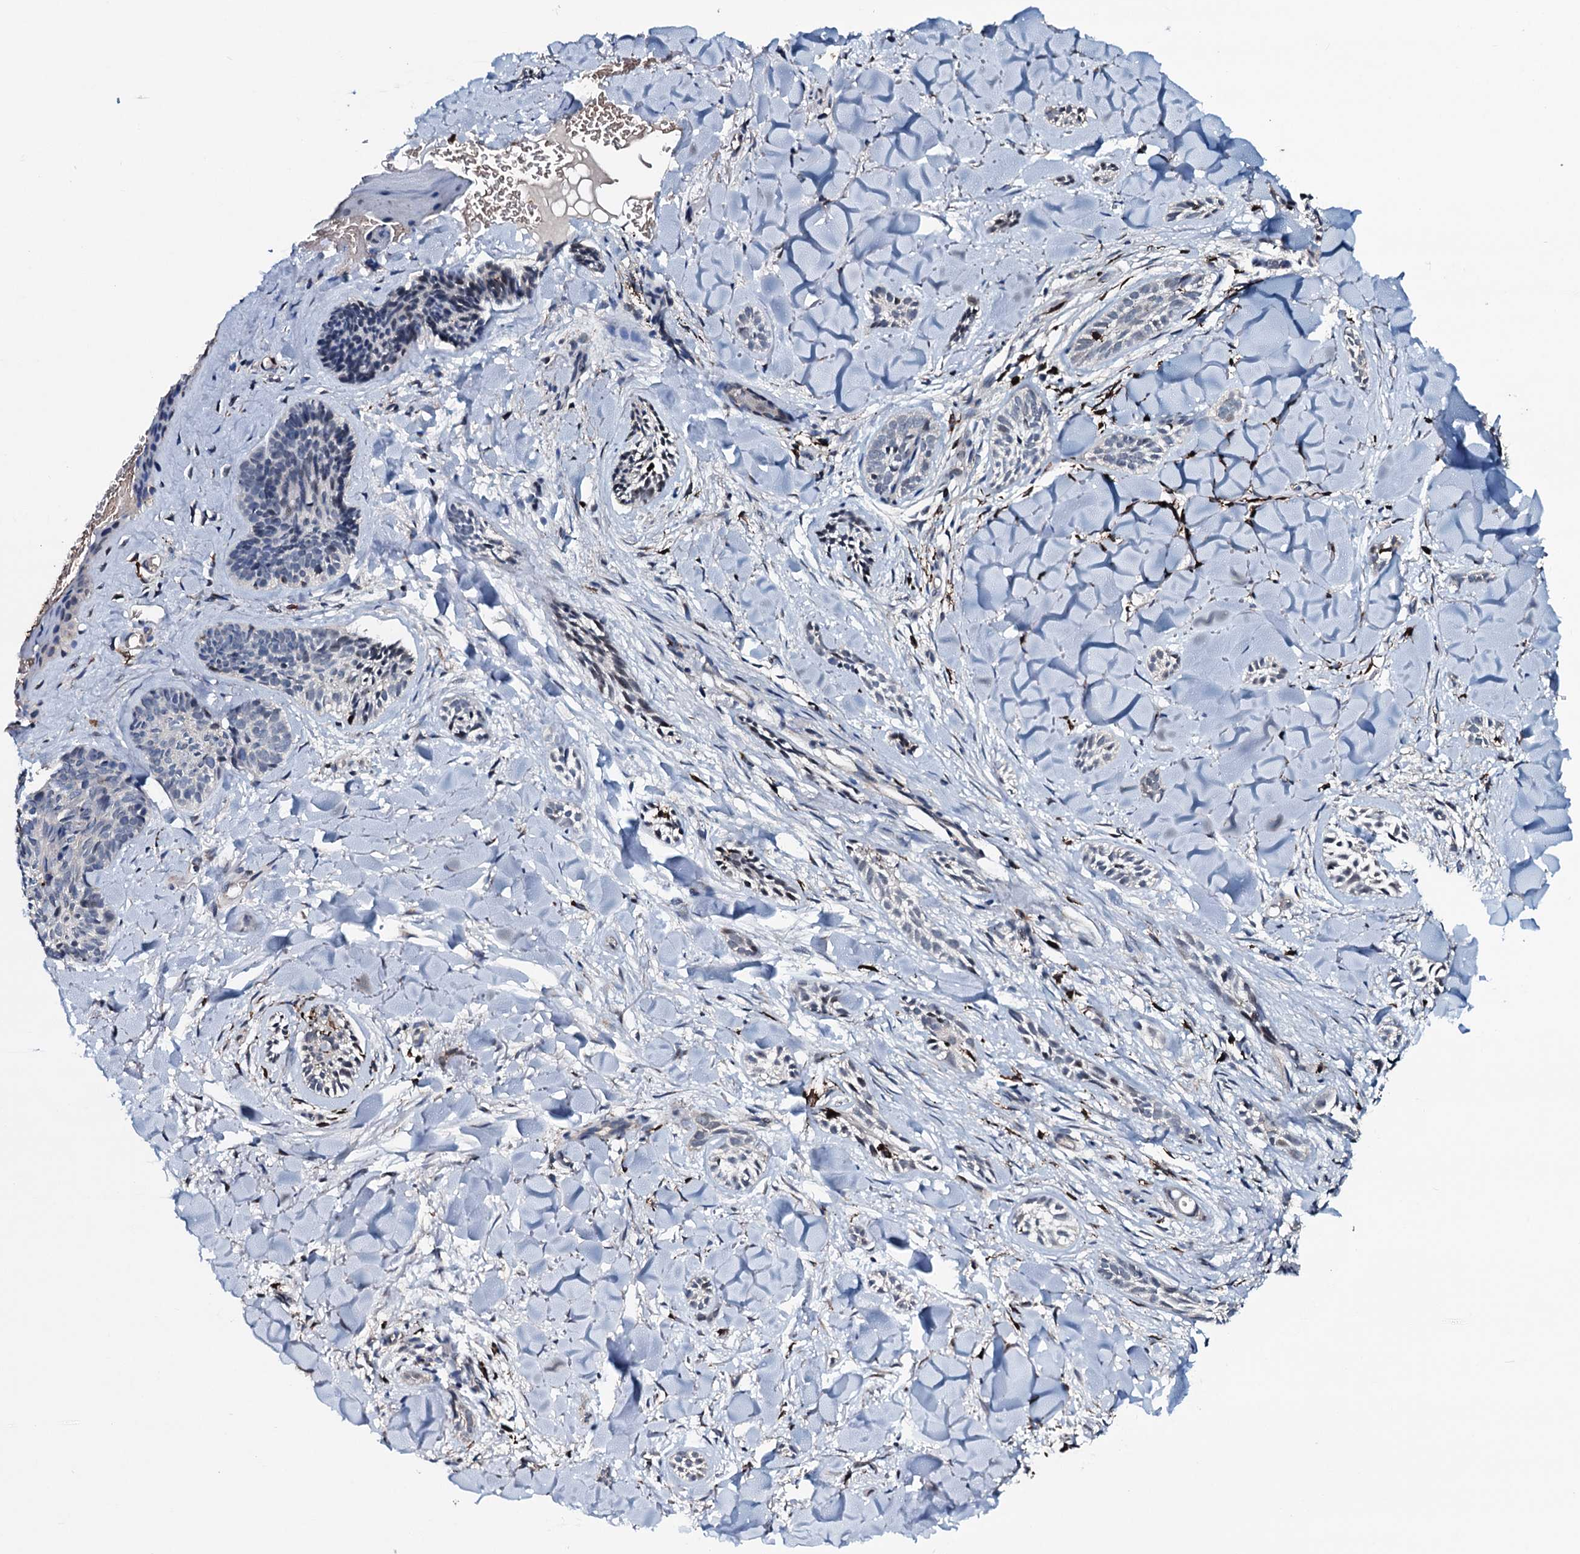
{"staining": {"intensity": "negative", "quantity": "none", "location": "none"}, "tissue": "skin cancer", "cell_type": "Tumor cells", "image_type": "cancer", "snomed": [{"axis": "morphology", "description": "Basal cell carcinoma"}, {"axis": "topography", "description": "Skin"}], "caption": "High power microscopy image of an immunohistochemistry image of skin cancer (basal cell carcinoma), revealing no significant expression in tumor cells.", "gene": "OGFOD2", "patient": {"sex": "female", "age": 59}}